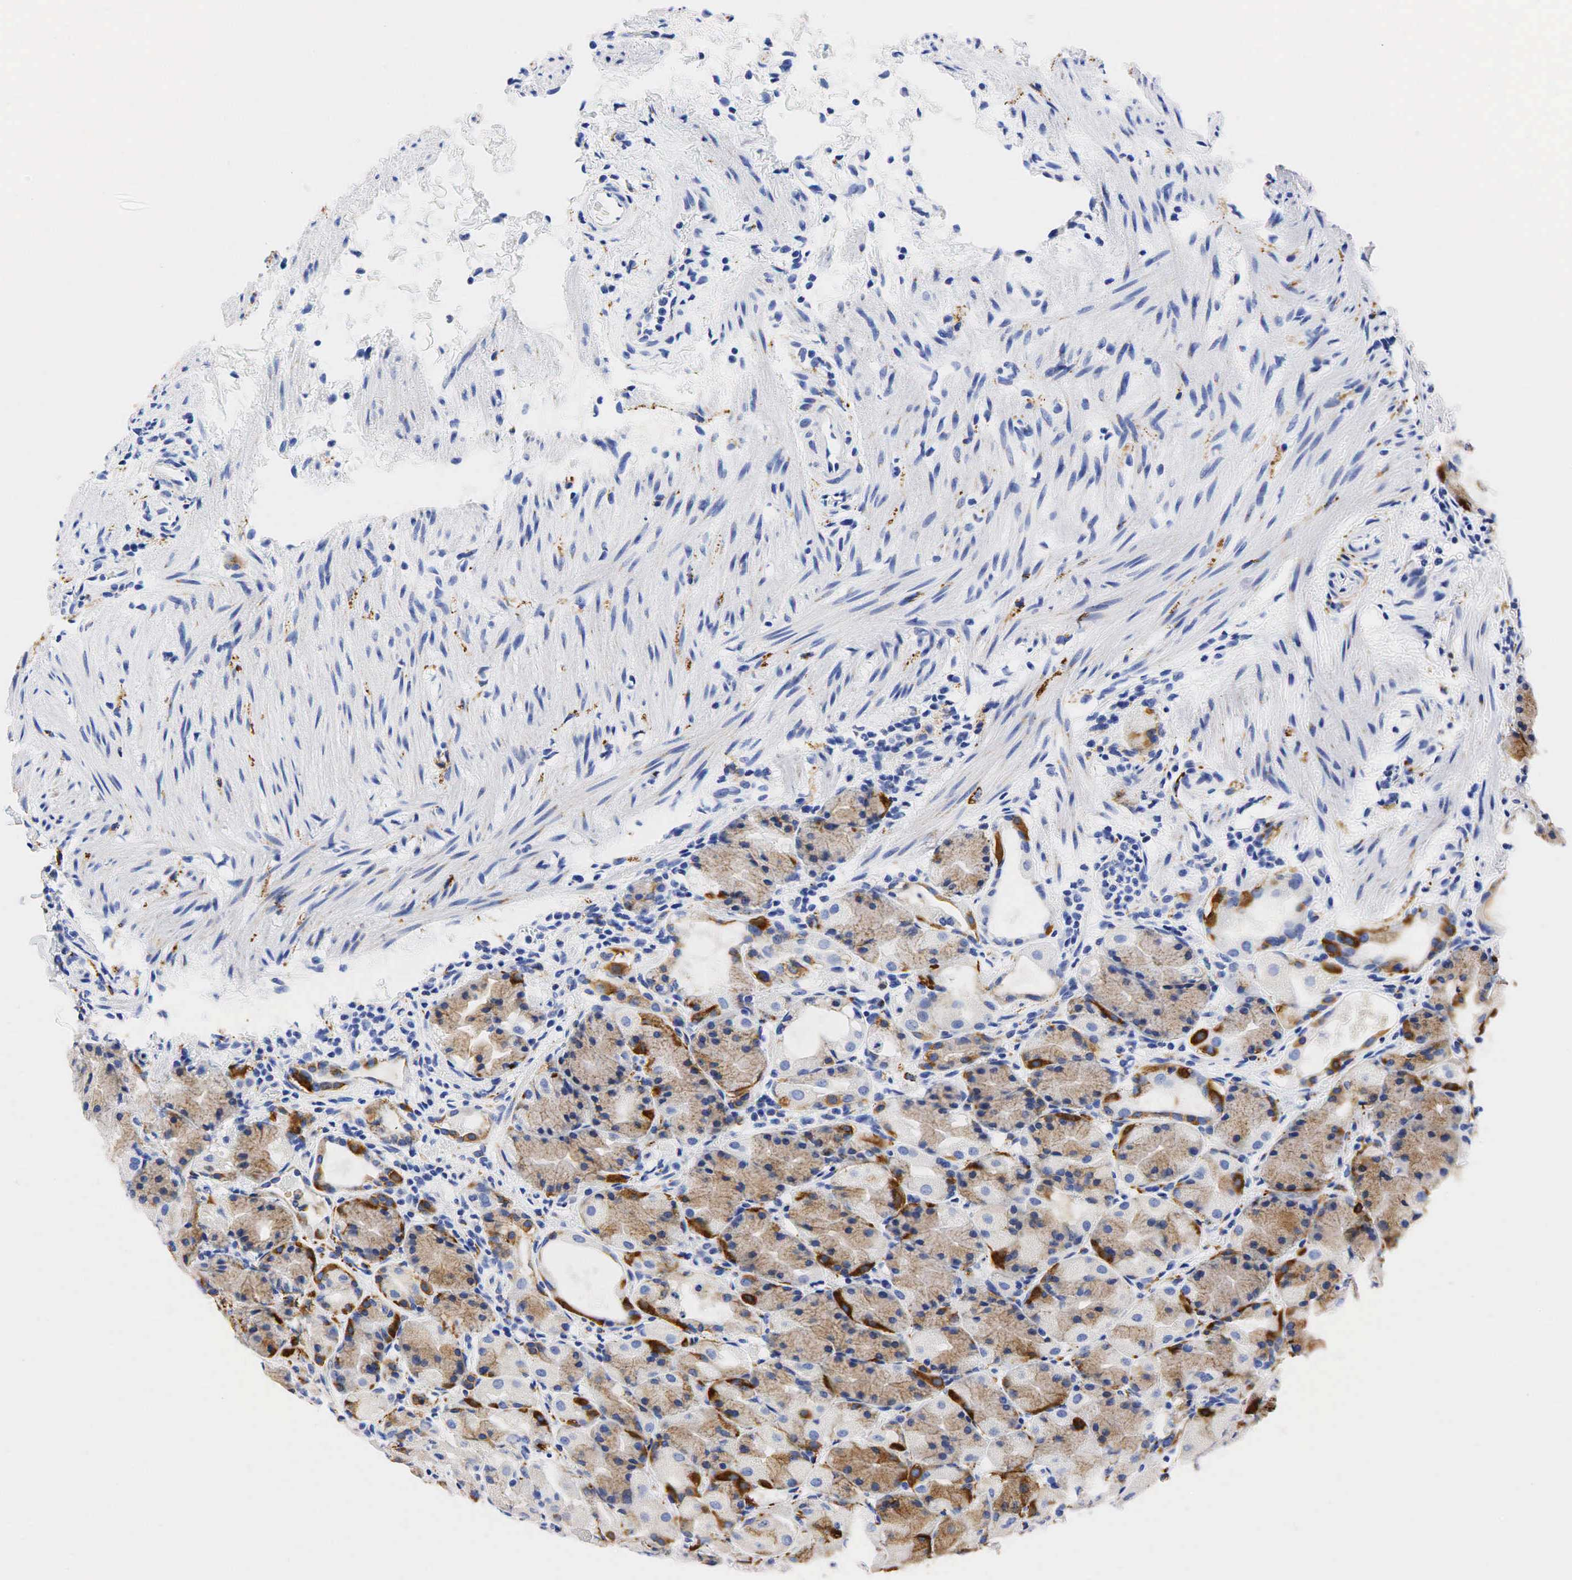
{"staining": {"intensity": "moderate", "quantity": "25%-75%", "location": "cytoplasmic/membranous"}, "tissue": "stomach", "cell_type": "Glandular cells", "image_type": "normal", "snomed": [{"axis": "morphology", "description": "Normal tissue, NOS"}, {"axis": "topography", "description": "Stomach, upper"}], "caption": "About 25%-75% of glandular cells in normal stomach exhibit moderate cytoplasmic/membranous protein staining as visualized by brown immunohistochemical staining.", "gene": "SYP", "patient": {"sex": "female", "age": 75}}